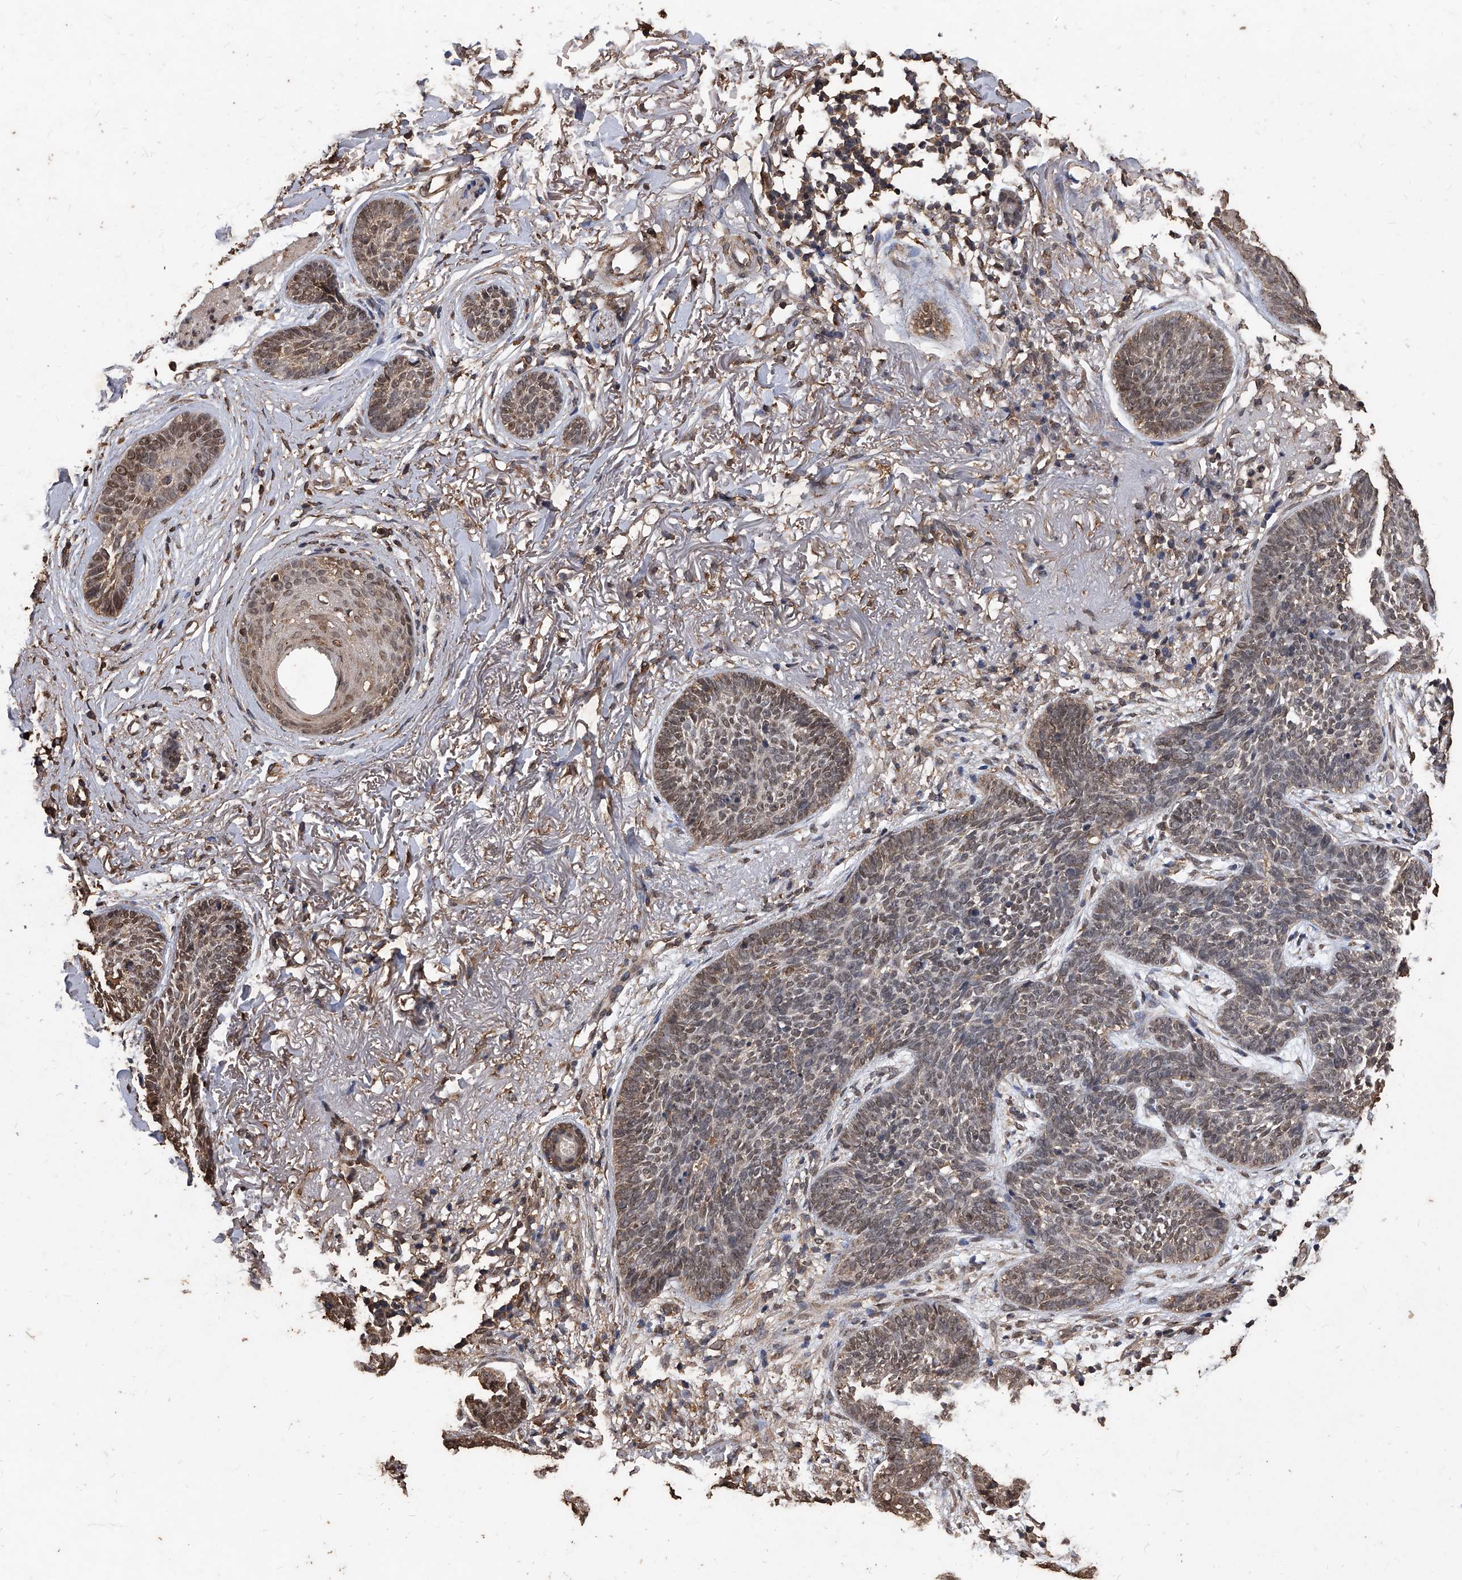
{"staining": {"intensity": "weak", "quantity": "25%-75%", "location": "cytoplasmic/membranous,nuclear"}, "tissue": "skin cancer", "cell_type": "Tumor cells", "image_type": "cancer", "snomed": [{"axis": "morphology", "description": "Basal cell carcinoma"}, {"axis": "topography", "description": "Skin"}], "caption": "There is low levels of weak cytoplasmic/membranous and nuclear expression in tumor cells of basal cell carcinoma (skin), as demonstrated by immunohistochemical staining (brown color).", "gene": "FBXL4", "patient": {"sex": "female", "age": 70}}